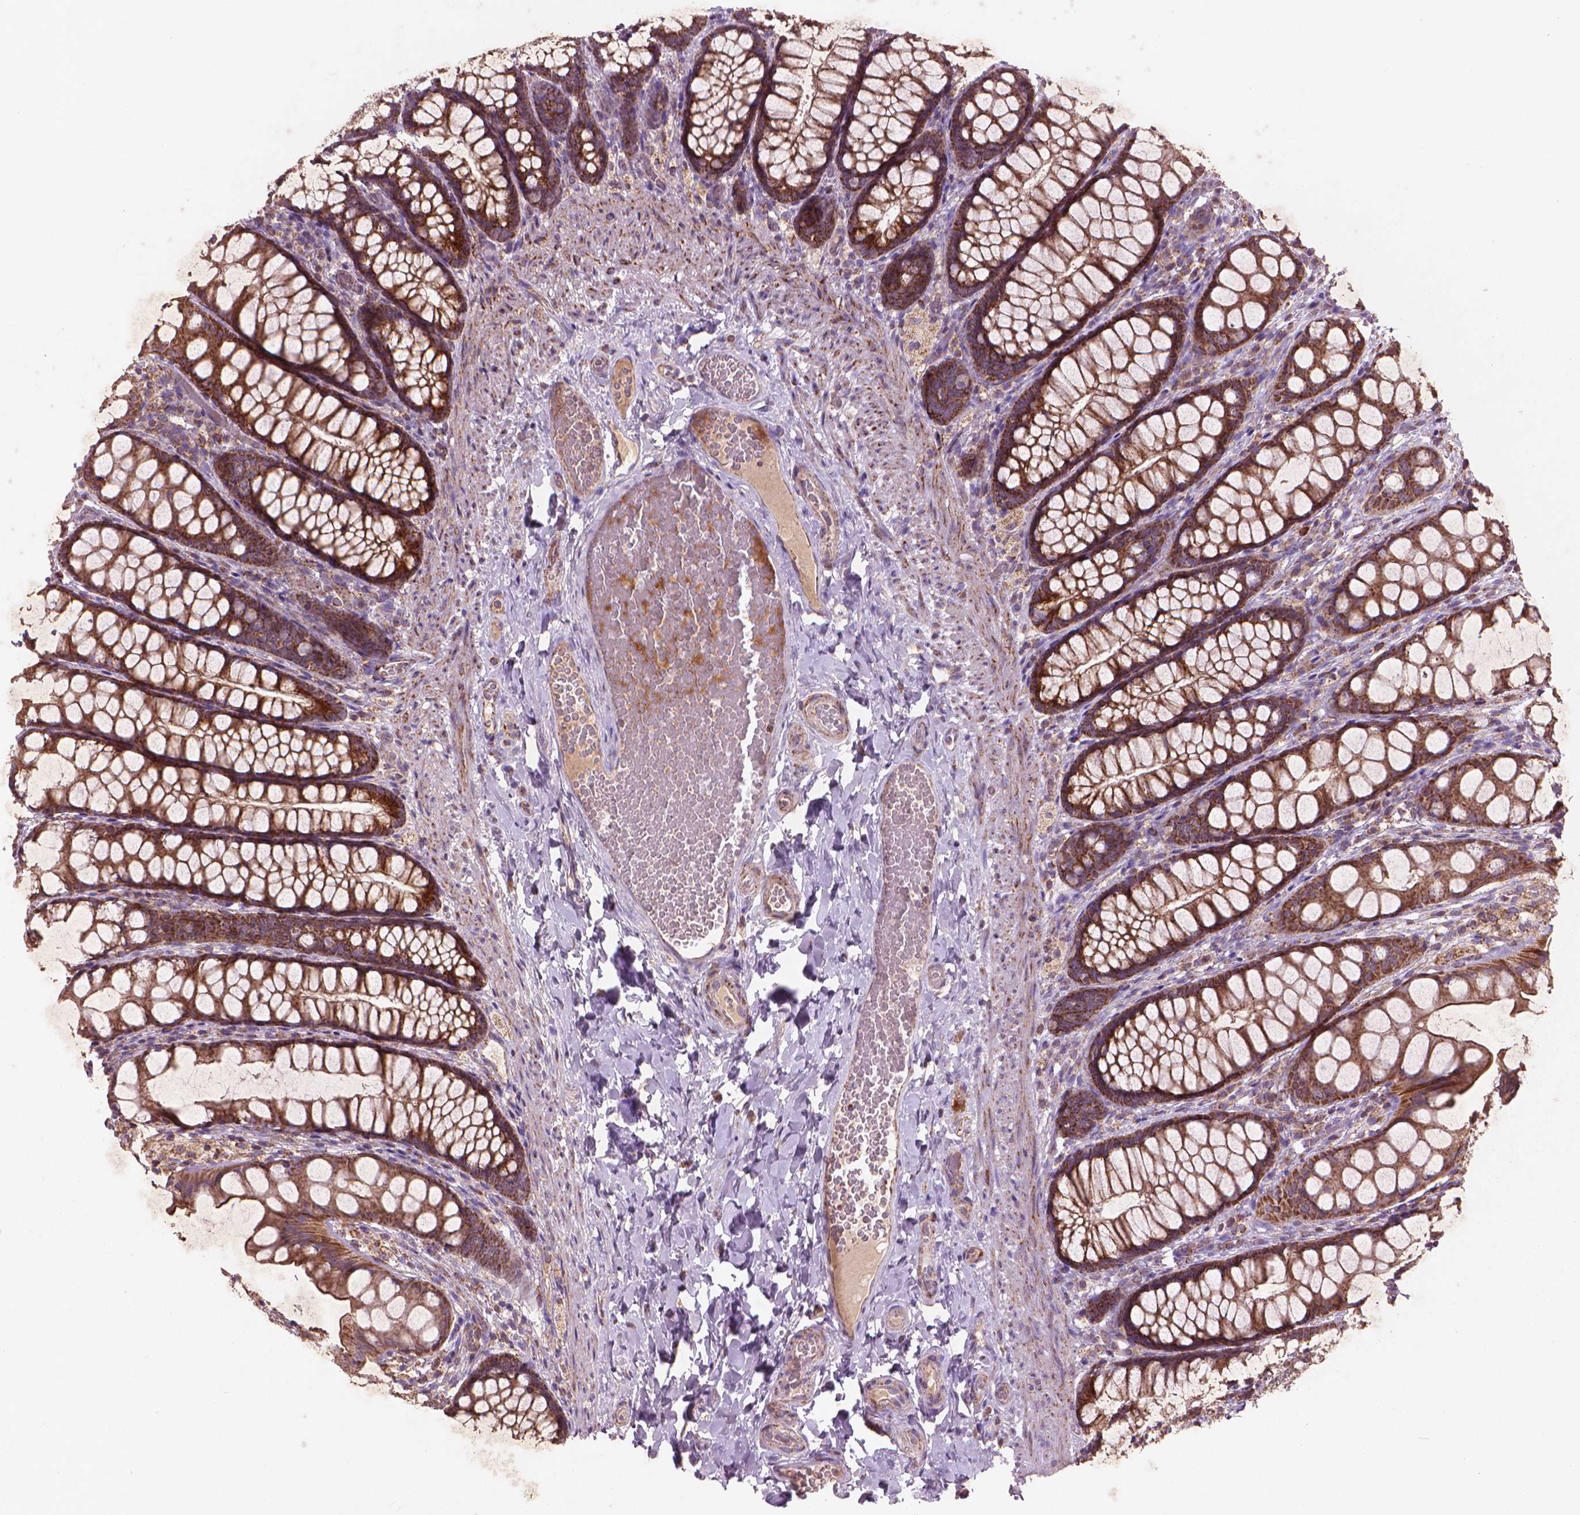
{"staining": {"intensity": "moderate", "quantity": ">75%", "location": "cytoplasmic/membranous"}, "tissue": "colon", "cell_type": "Endothelial cells", "image_type": "normal", "snomed": [{"axis": "morphology", "description": "Normal tissue, NOS"}, {"axis": "topography", "description": "Colon"}], "caption": "Immunohistochemistry (IHC) histopathology image of benign colon: colon stained using immunohistochemistry displays medium levels of moderate protein expression localized specifically in the cytoplasmic/membranous of endothelial cells, appearing as a cytoplasmic/membranous brown color.", "gene": "NLRX1", "patient": {"sex": "male", "age": 47}}